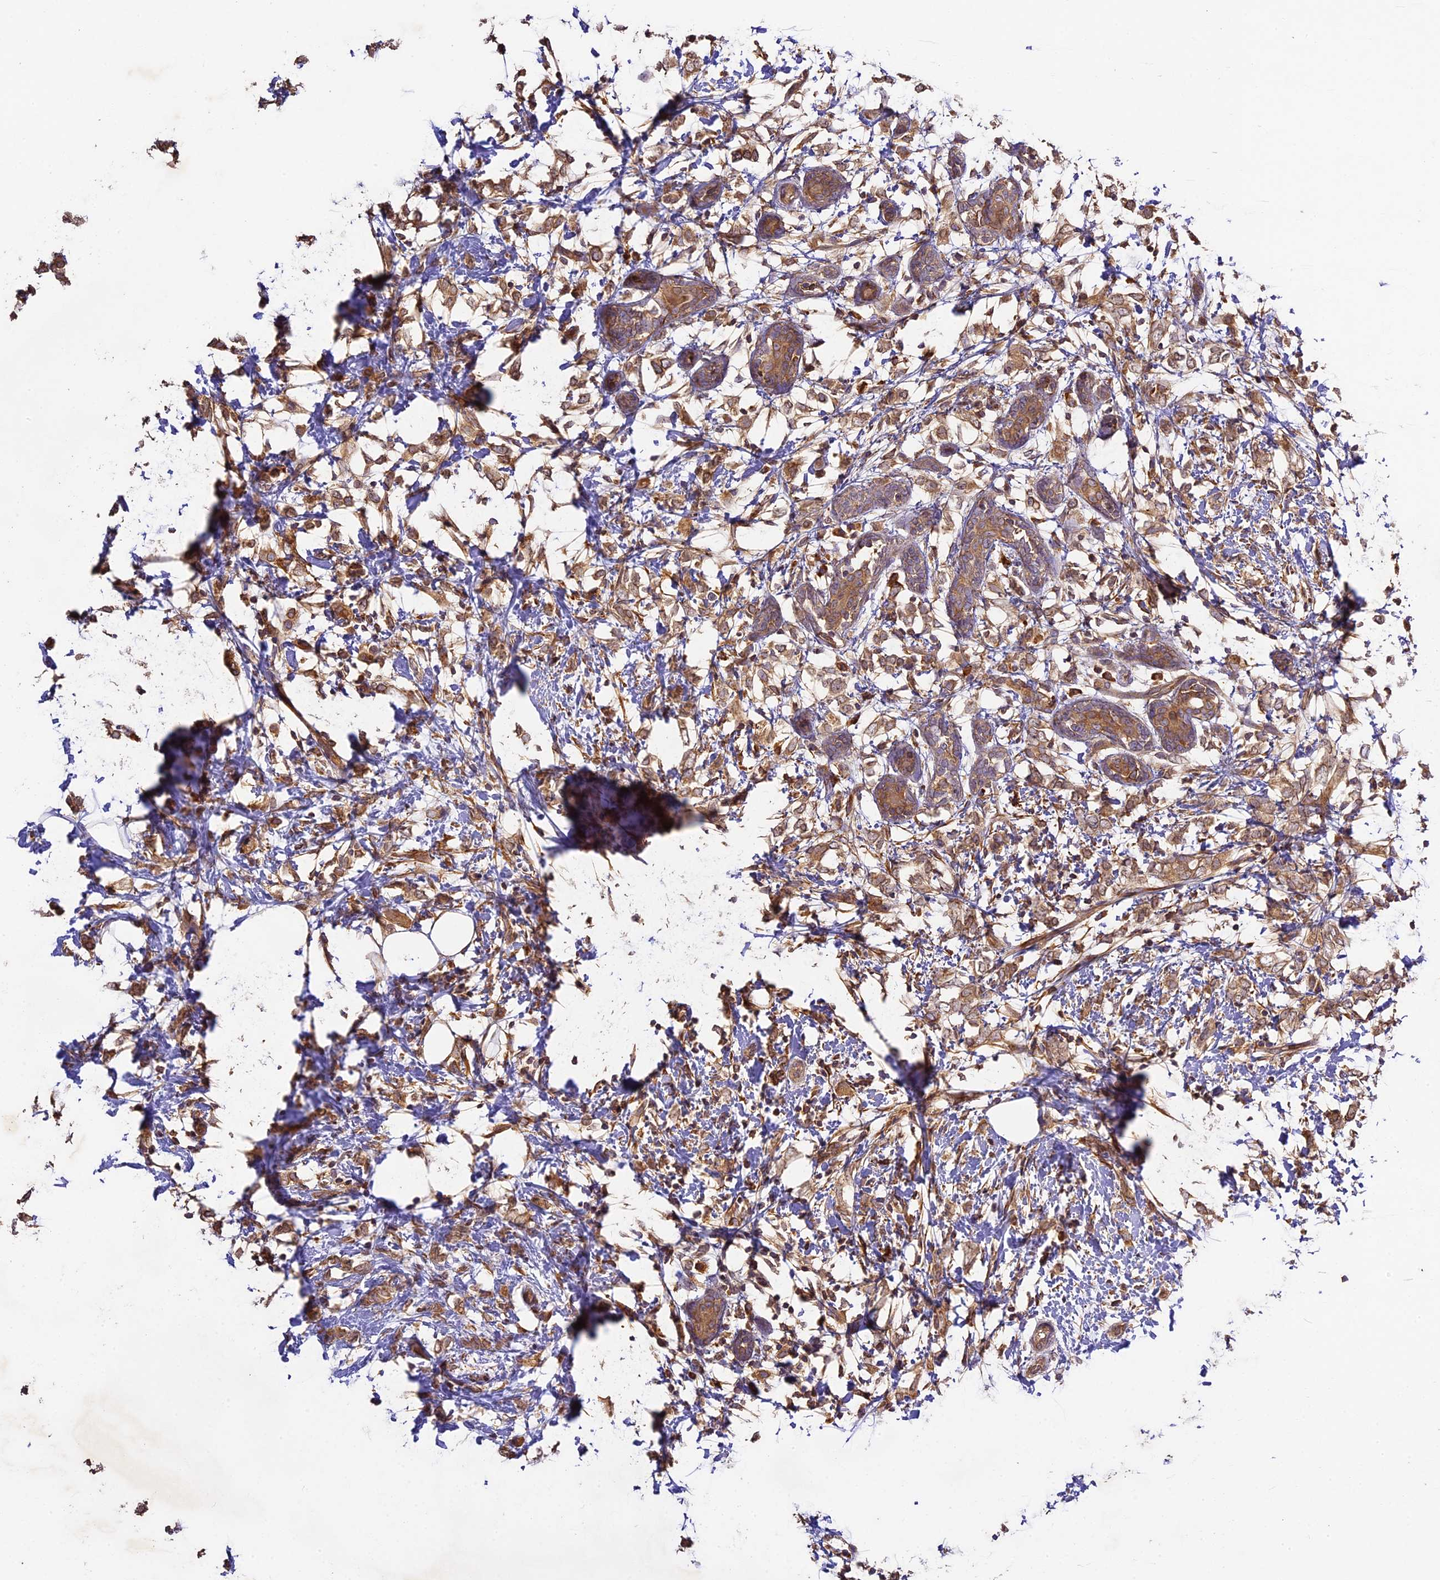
{"staining": {"intensity": "moderate", "quantity": ">75%", "location": "cytoplasmic/membranous"}, "tissue": "breast cancer", "cell_type": "Tumor cells", "image_type": "cancer", "snomed": [{"axis": "morphology", "description": "Normal tissue, NOS"}, {"axis": "morphology", "description": "Lobular carcinoma"}, {"axis": "topography", "description": "Breast"}], "caption": "IHC staining of breast lobular carcinoma, which reveals medium levels of moderate cytoplasmic/membranous positivity in about >75% of tumor cells indicating moderate cytoplasmic/membranous protein staining. The staining was performed using DAB (brown) for protein detection and nuclei were counterstained in hematoxylin (blue).", "gene": "BRAP", "patient": {"sex": "female", "age": 47}}